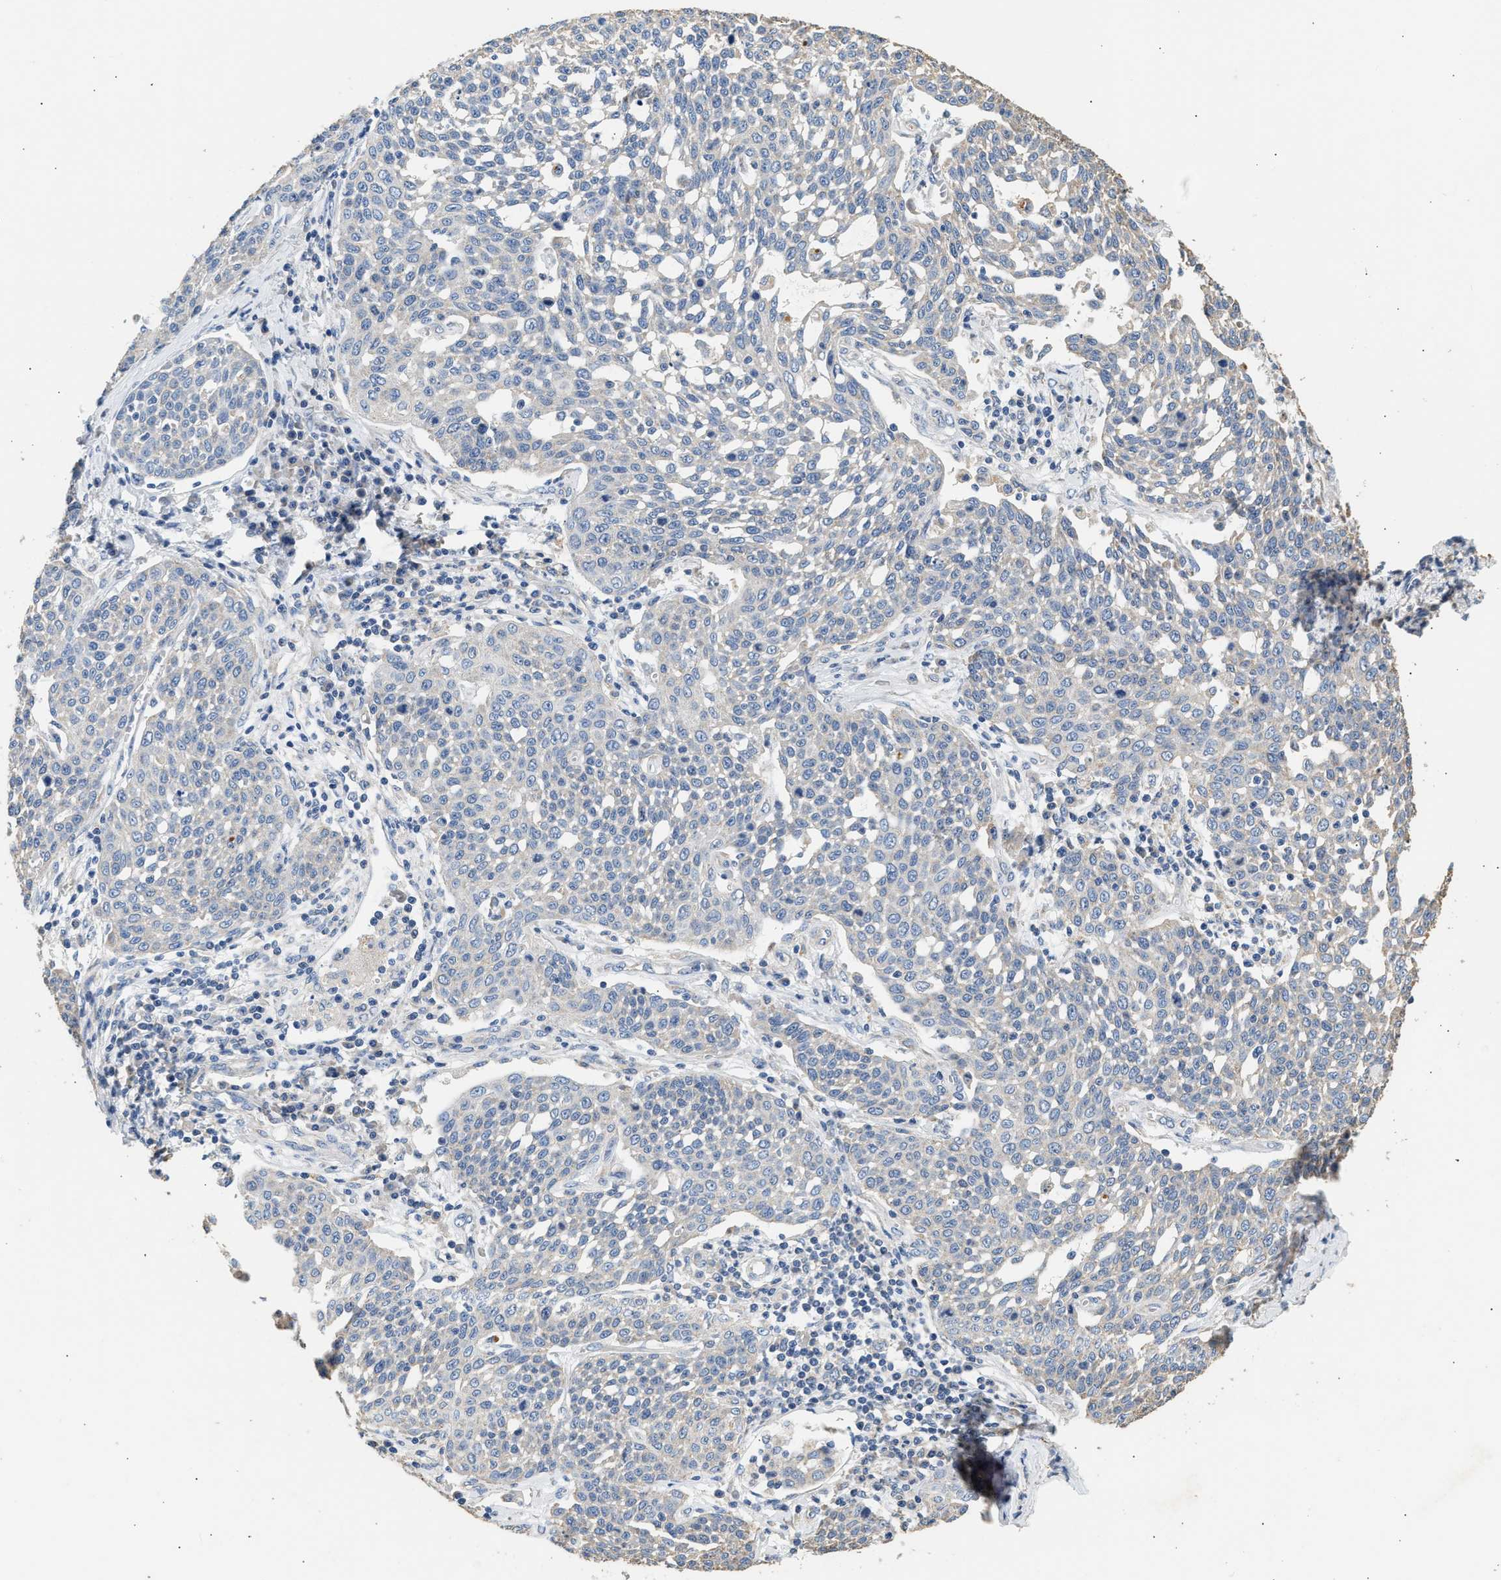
{"staining": {"intensity": "negative", "quantity": "none", "location": "none"}, "tissue": "cervical cancer", "cell_type": "Tumor cells", "image_type": "cancer", "snomed": [{"axis": "morphology", "description": "Squamous cell carcinoma, NOS"}, {"axis": "topography", "description": "Cervix"}], "caption": "A photomicrograph of human cervical cancer is negative for staining in tumor cells.", "gene": "WDR31", "patient": {"sex": "female", "age": 34}}